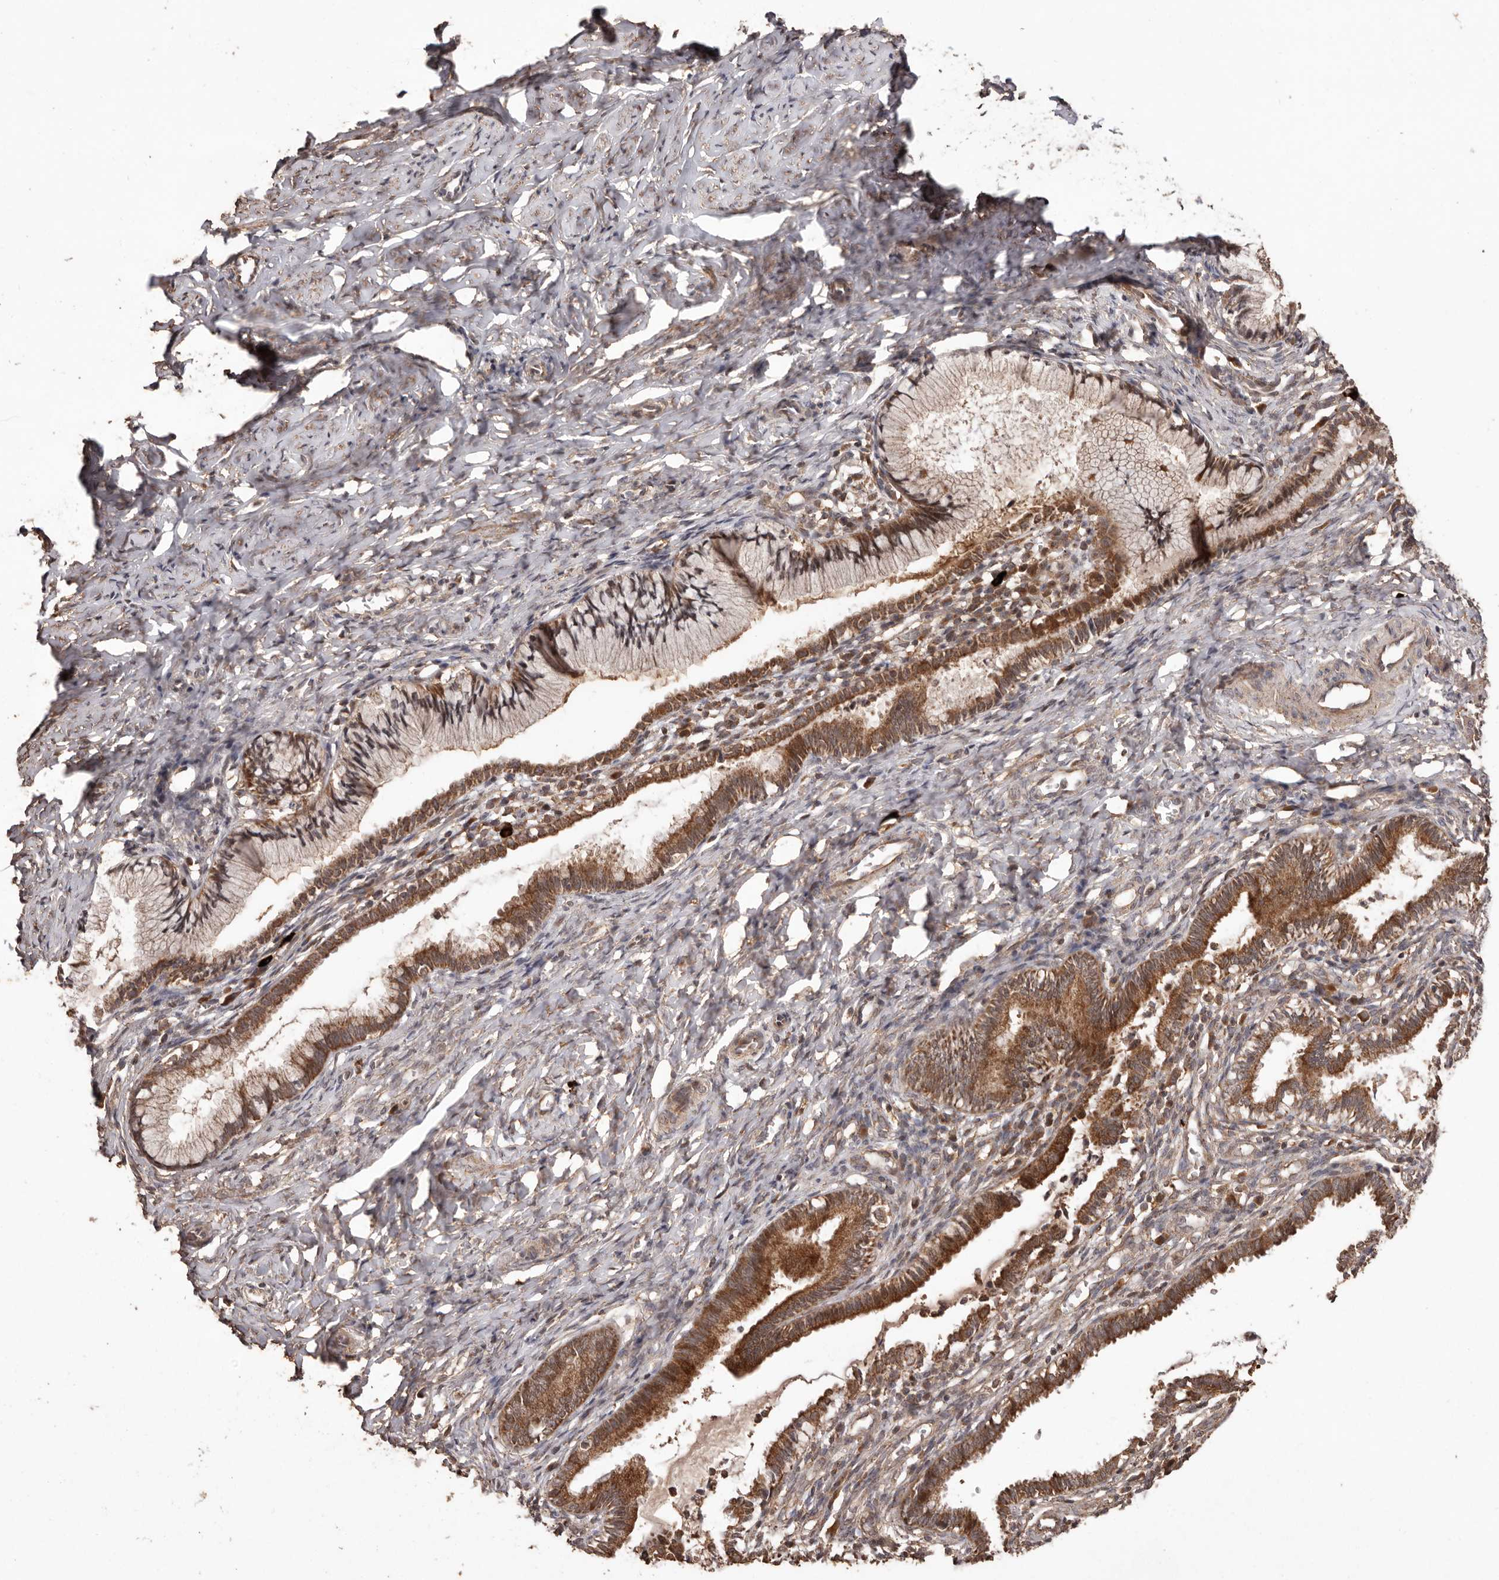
{"staining": {"intensity": "moderate", "quantity": "25%-75%", "location": "cytoplasmic/membranous"}, "tissue": "cervix", "cell_type": "Glandular cells", "image_type": "normal", "snomed": [{"axis": "morphology", "description": "Normal tissue, NOS"}, {"axis": "topography", "description": "Cervix"}], "caption": "Glandular cells reveal medium levels of moderate cytoplasmic/membranous expression in about 25%-75% of cells in unremarkable human cervix.", "gene": "RWDD1", "patient": {"sex": "female", "age": 27}}